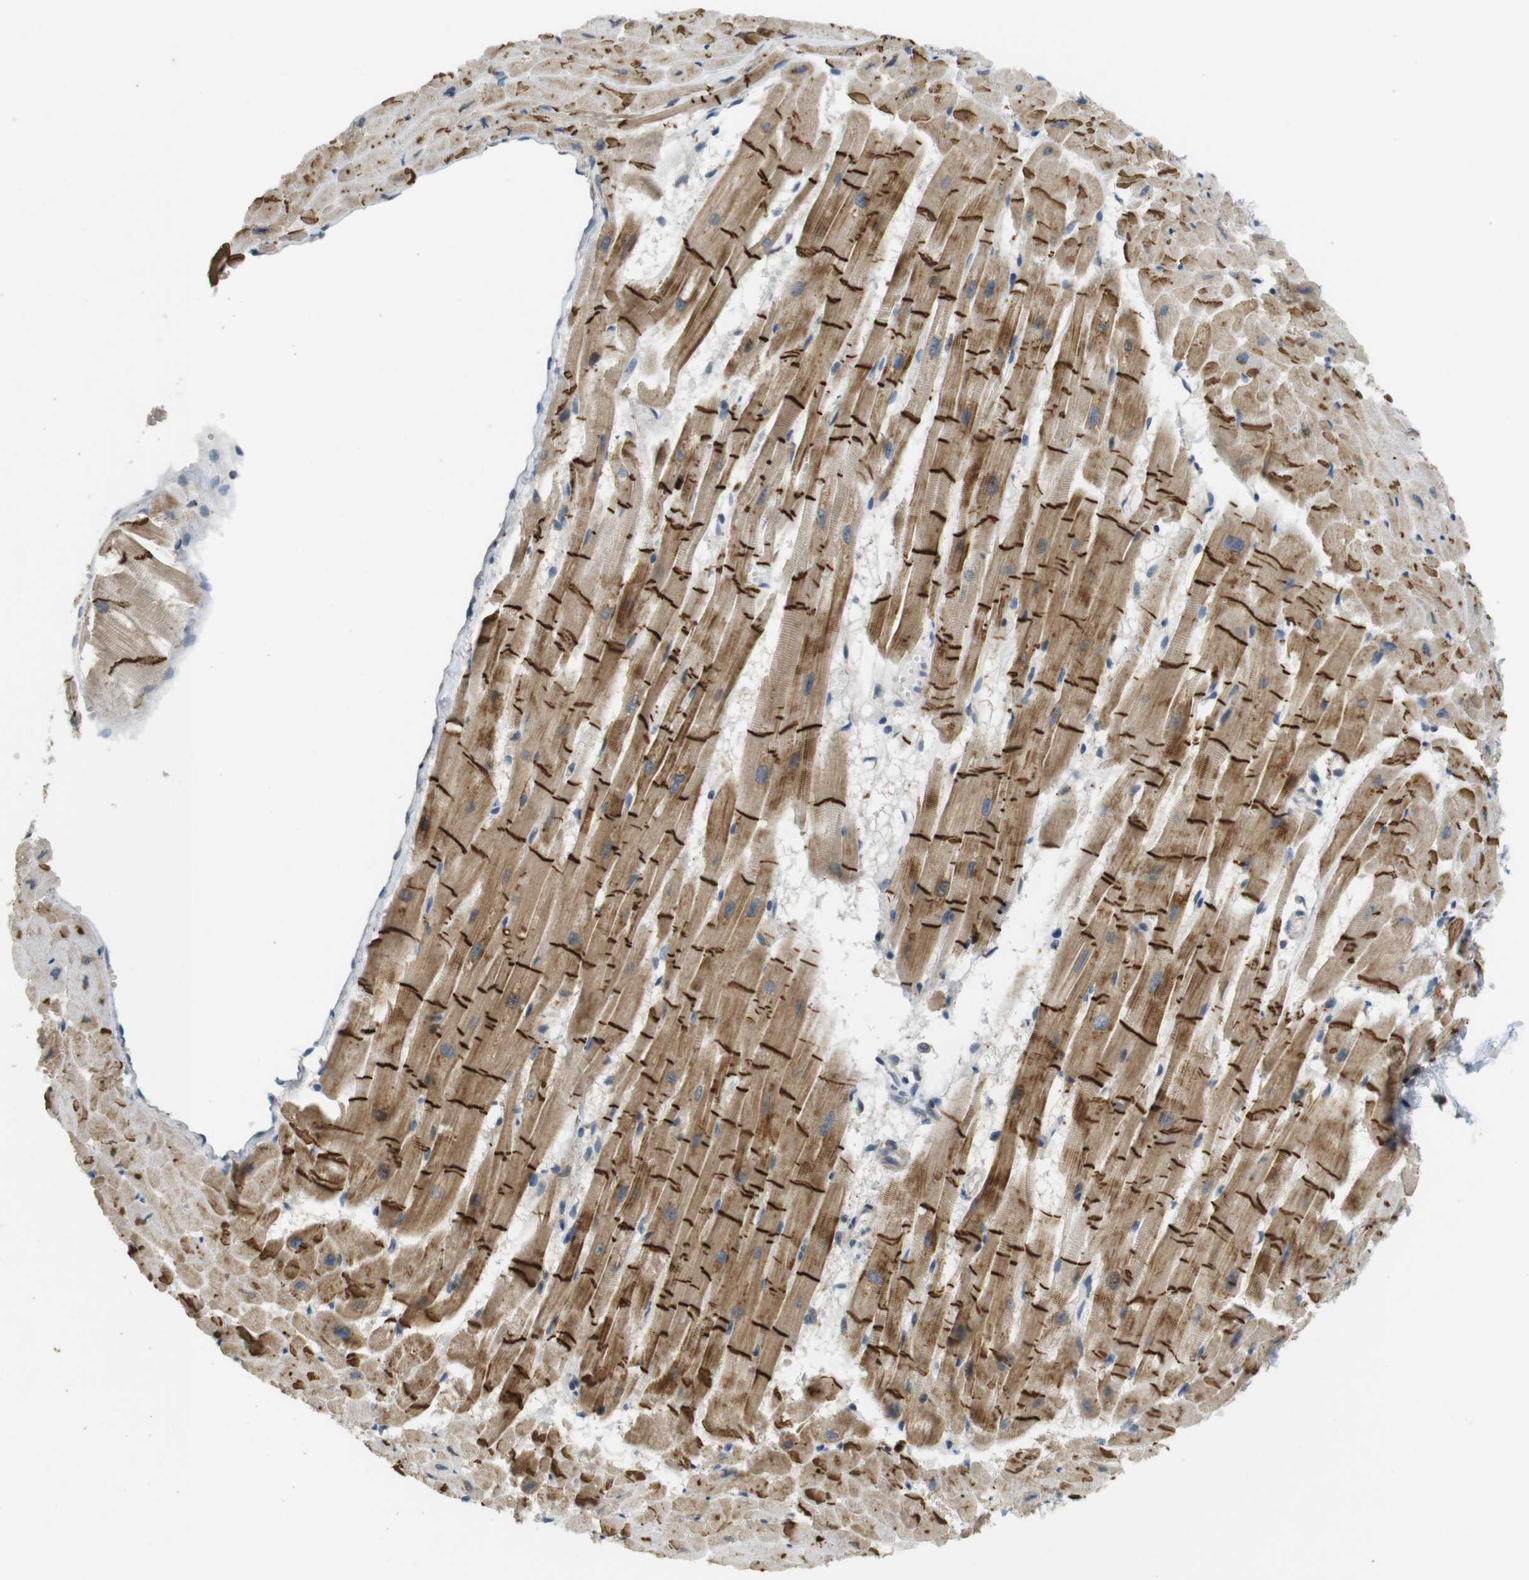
{"staining": {"intensity": "strong", "quantity": "25%-75%", "location": "cytoplasmic/membranous"}, "tissue": "heart muscle", "cell_type": "Cardiomyocytes", "image_type": "normal", "snomed": [{"axis": "morphology", "description": "Normal tissue, NOS"}, {"axis": "topography", "description": "Heart"}], "caption": "The histopathology image reveals staining of benign heart muscle, revealing strong cytoplasmic/membranous protein staining (brown color) within cardiomyocytes.", "gene": "TMX3", "patient": {"sex": "female", "age": 19}}